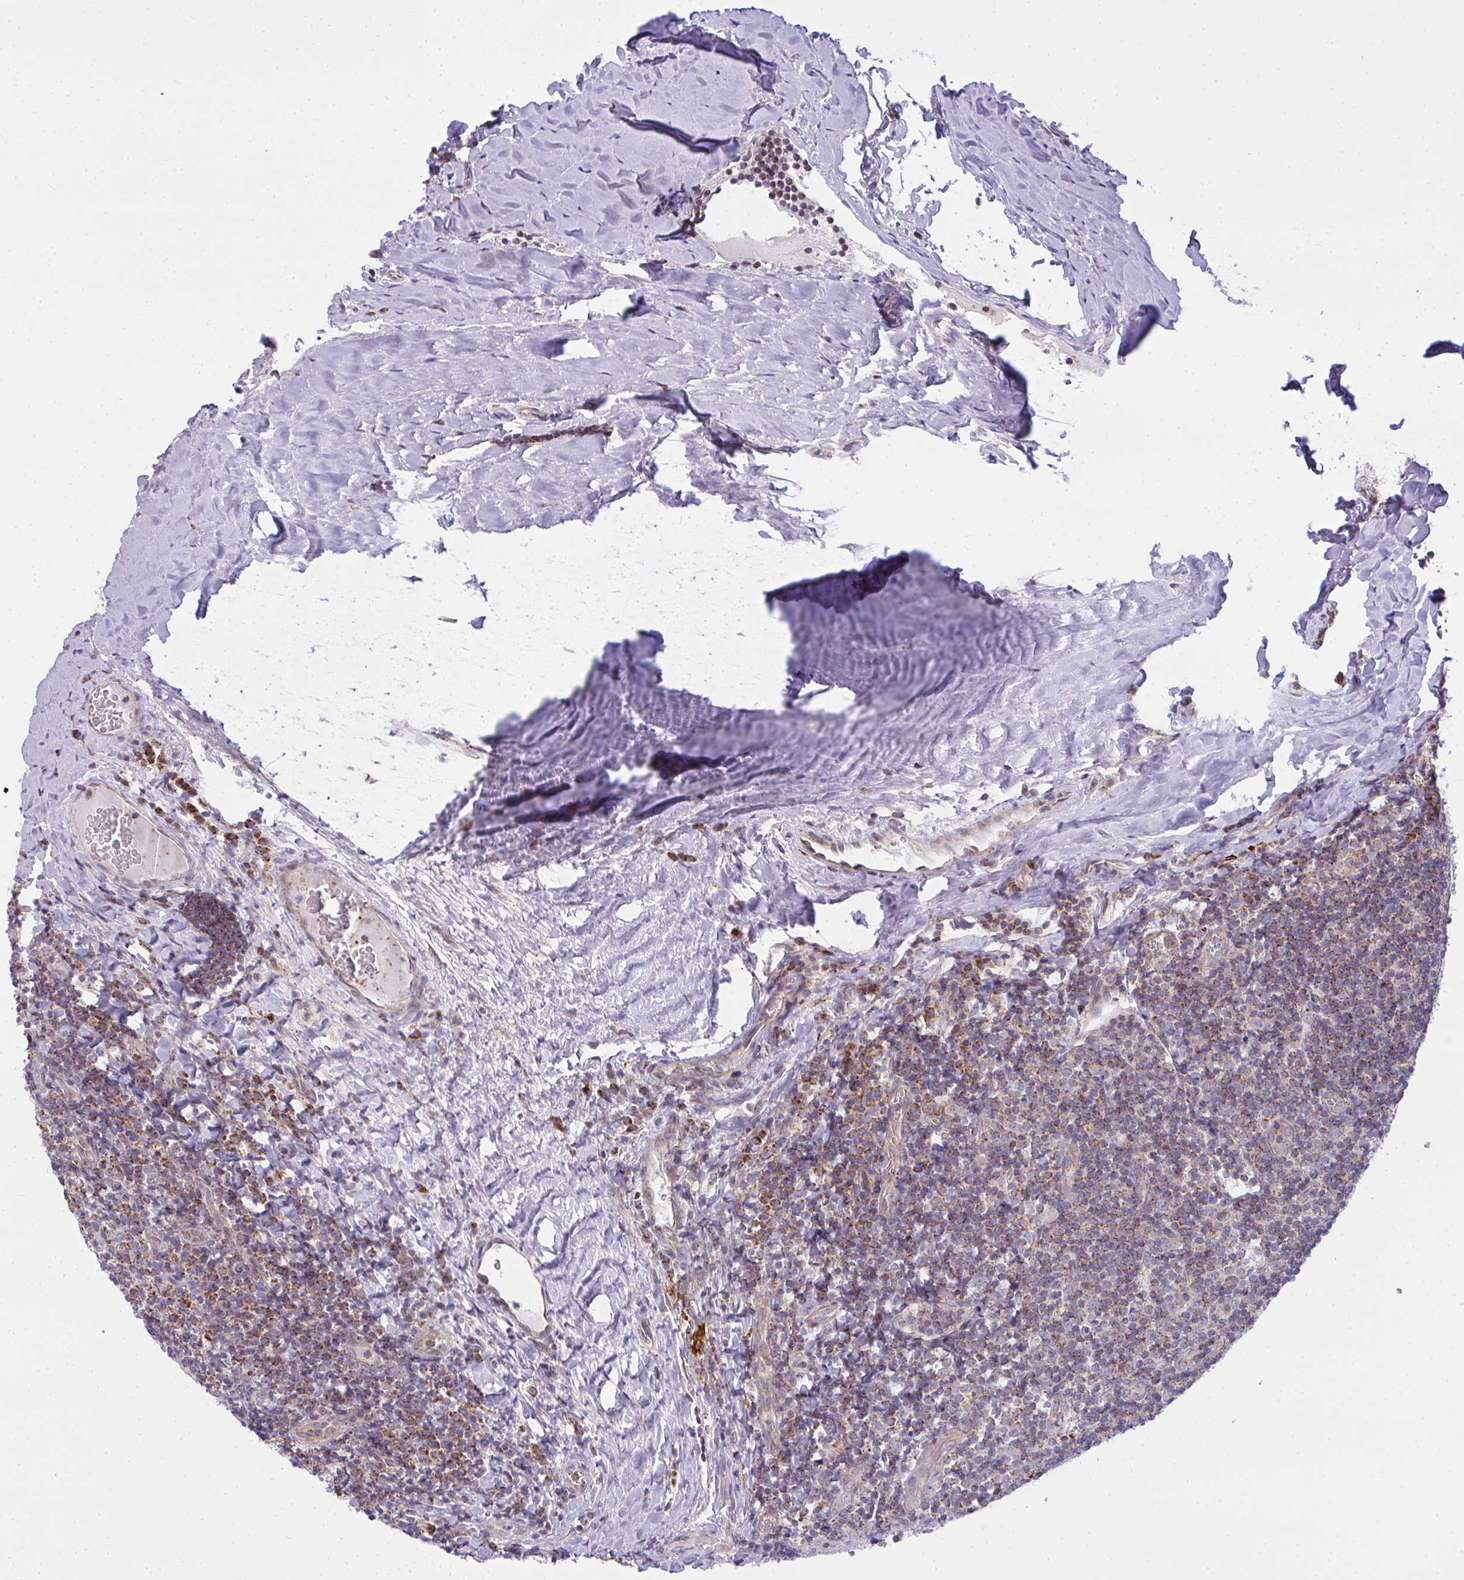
{"staining": {"intensity": "moderate", "quantity": "25%-75%", "location": "cytoplasmic/membranous"}, "tissue": "tonsil", "cell_type": "Non-germinal center cells", "image_type": "normal", "snomed": [{"axis": "morphology", "description": "Normal tissue, NOS"}, {"axis": "morphology", "description": "Inflammation, NOS"}, {"axis": "topography", "description": "Tonsil"}], "caption": "Immunohistochemical staining of unremarkable human tonsil reveals moderate cytoplasmic/membranous protein expression in approximately 25%-75% of non-germinal center cells. (IHC, brightfield microscopy, high magnification).", "gene": "SRRM4", "patient": {"sex": "female", "age": 31}}